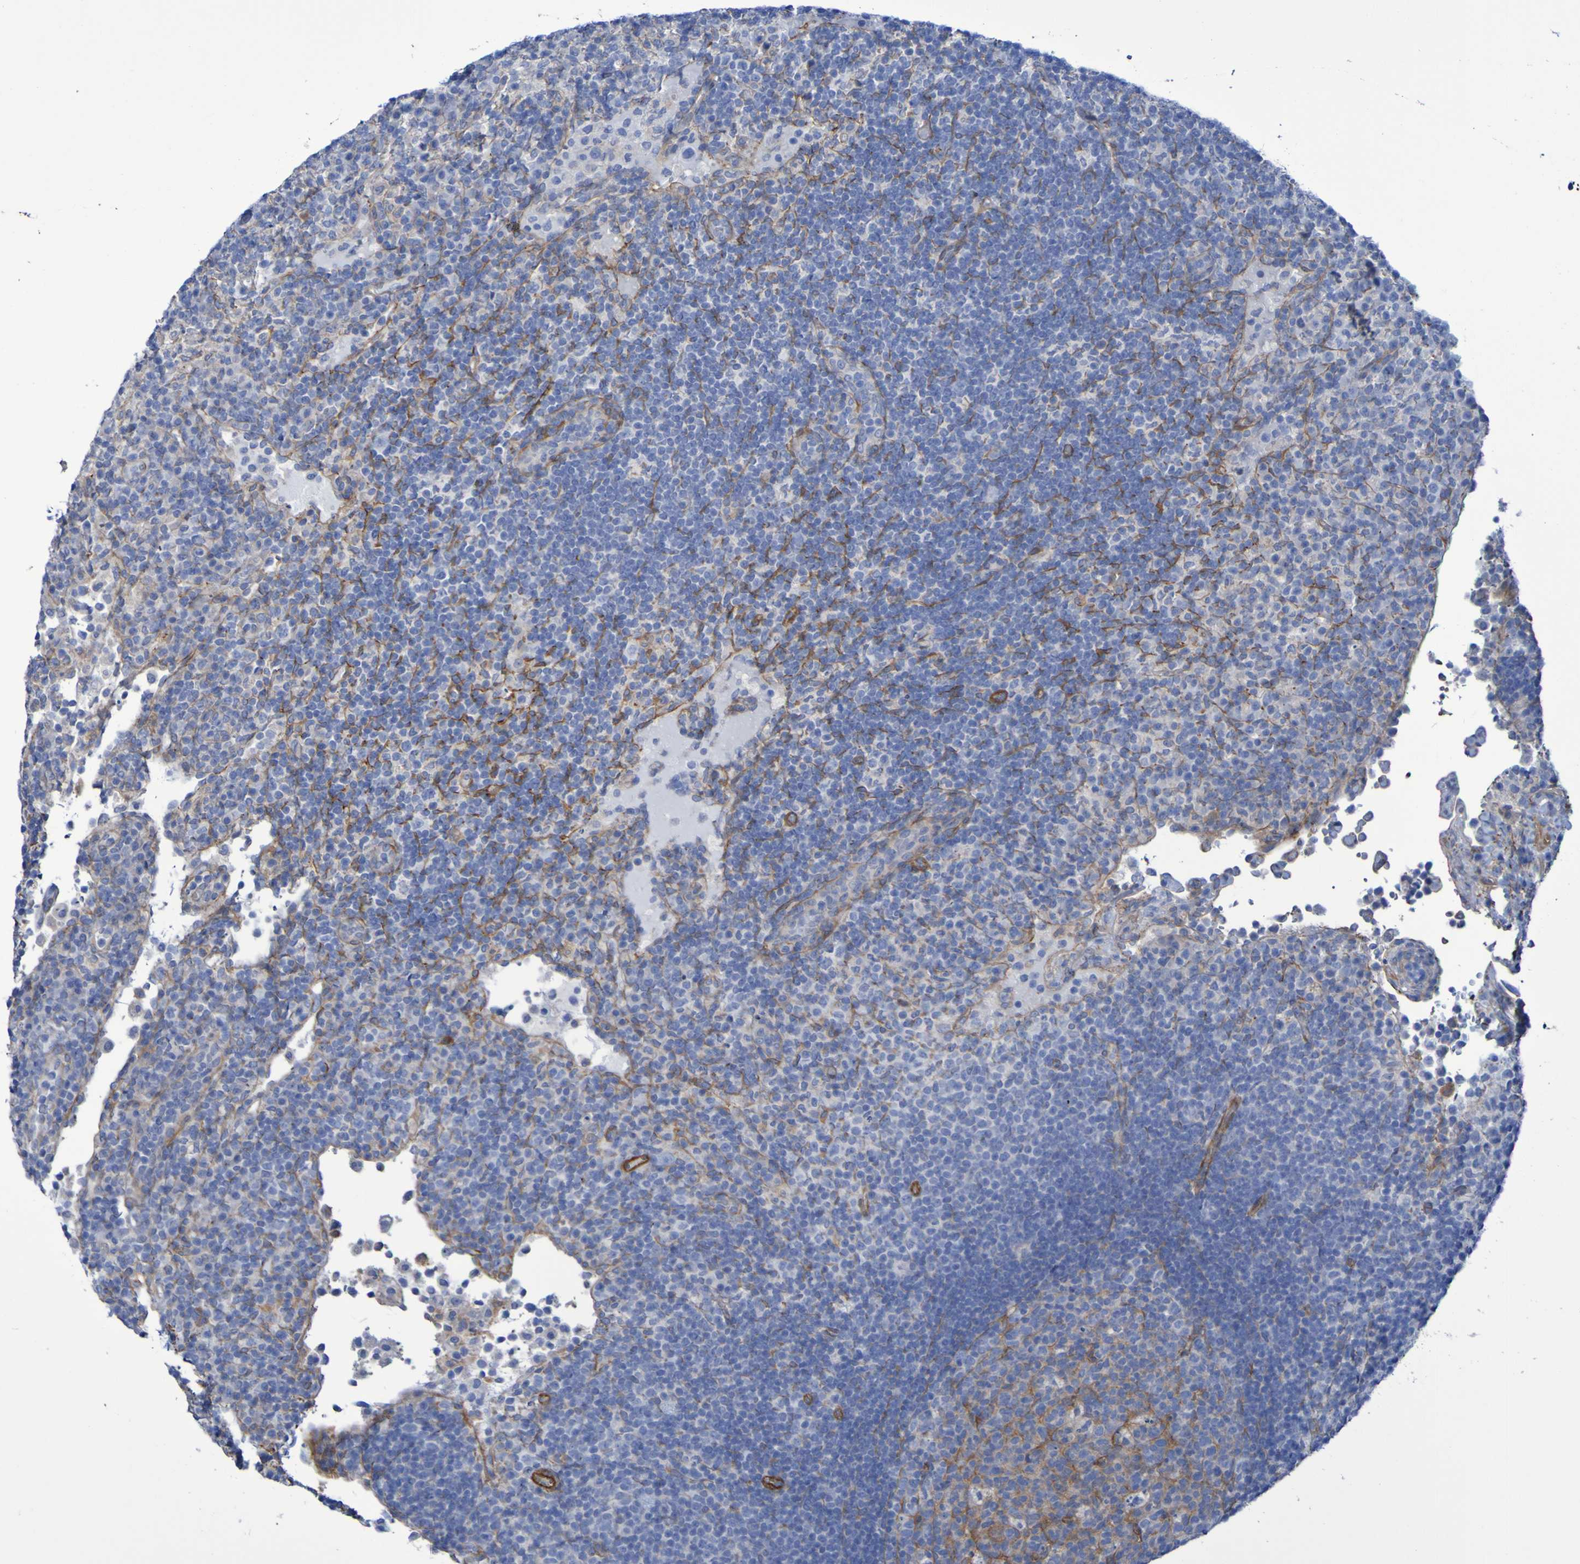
{"staining": {"intensity": "moderate", "quantity": "<25%", "location": "cytoplasmic/membranous"}, "tissue": "lymph node", "cell_type": "Germinal center cells", "image_type": "normal", "snomed": [{"axis": "morphology", "description": "Normal tissue, NOS"}, {"axis": "topography", "description": "Lymph node"}], "caption": "A brown stain shows moderate cytoplasmic/membranous positivity of a protein in germinal center cells of unremarkable human lymph node. (IHC, brightfield microscopy, high magnification).", "gene": "LPP", "patient": {"sex": "female", "age": 53}}